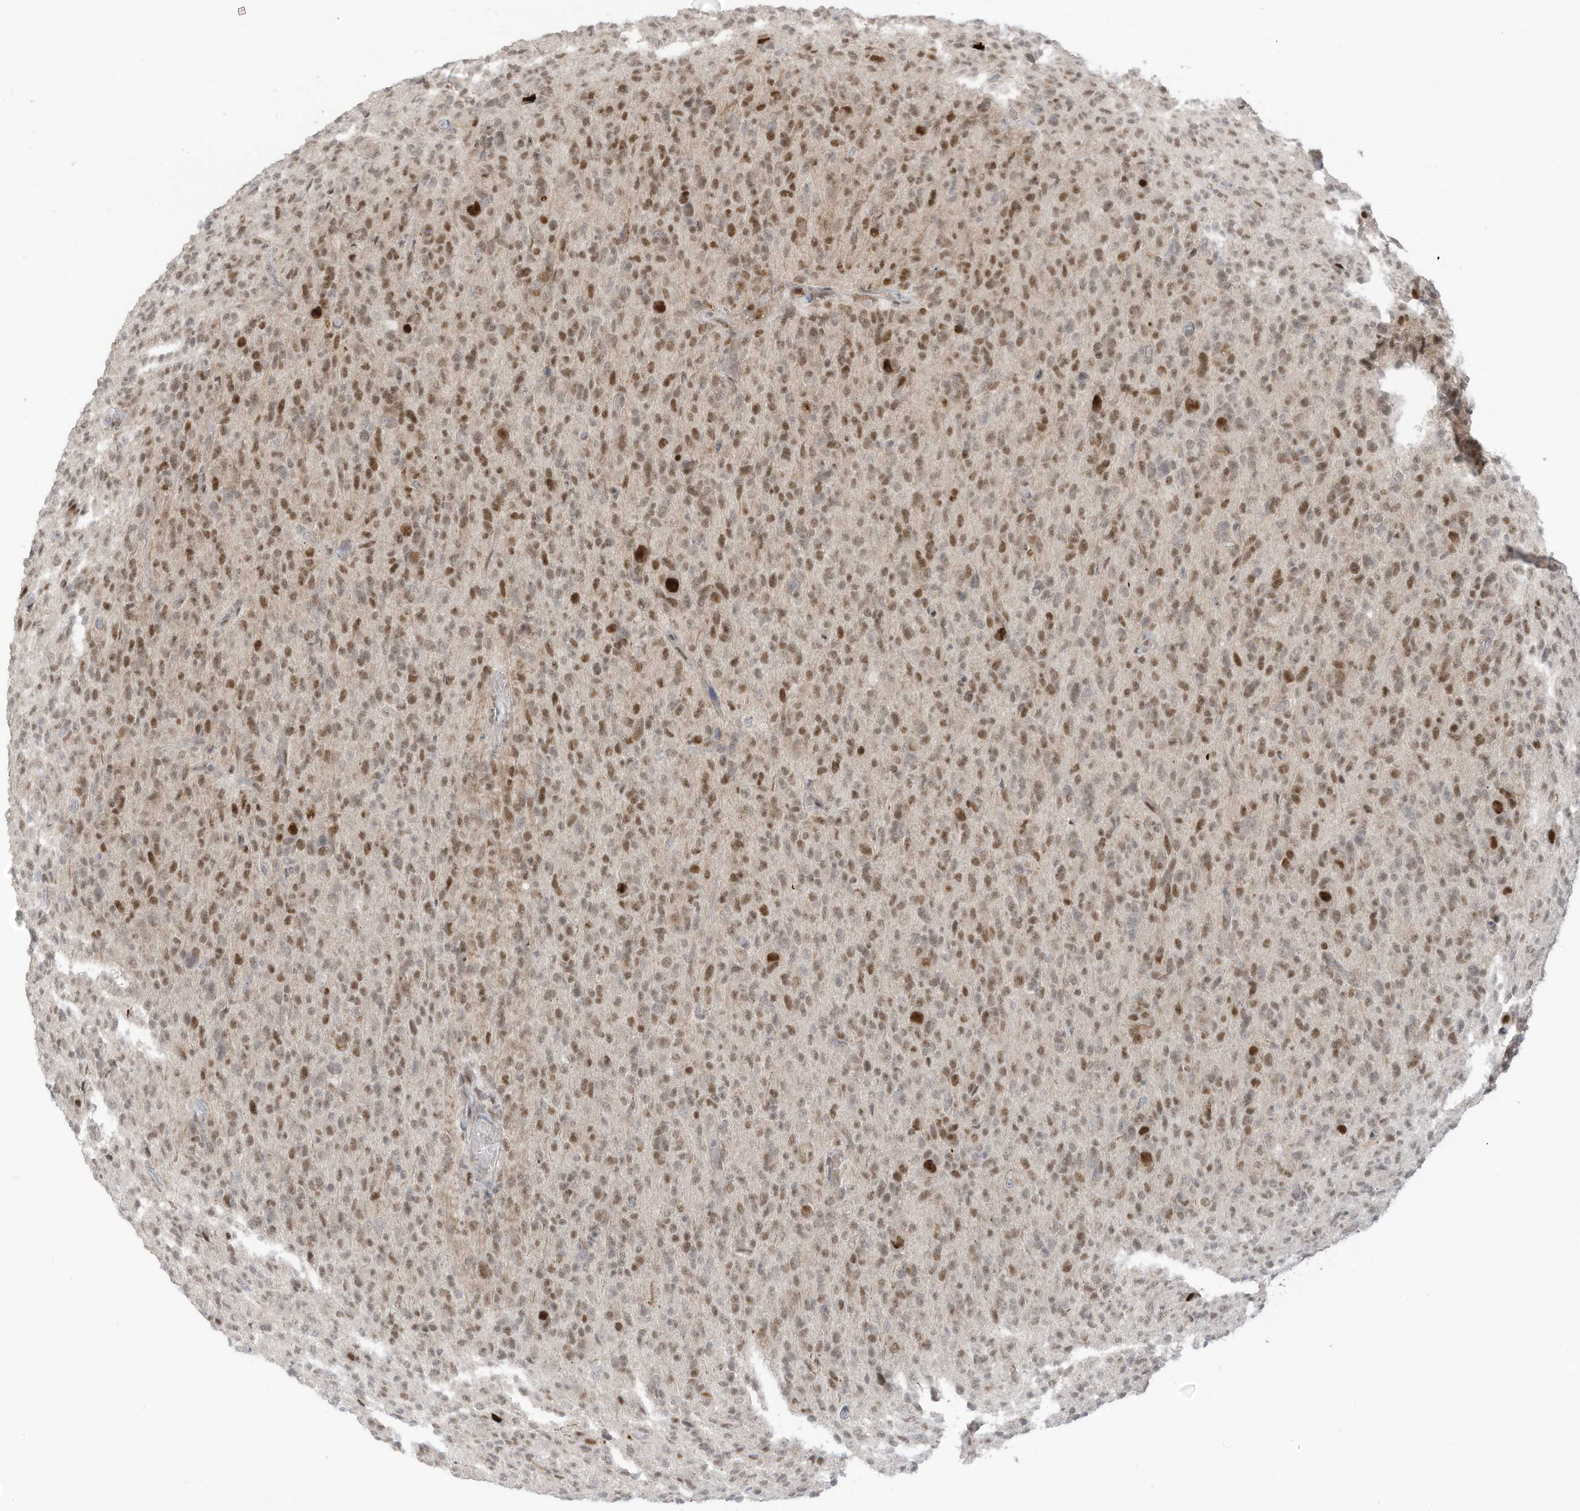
{"staining": {"intensity": "moderate", "quantity": "25%-75%", "location": "nuclear"}, "tissue": "glioma", "cell_type": "Tumor cells", "image_type": "cancer", "snomed": [{"axis": "morphology", "description": "Glioma, malignant, High grade"}, {"axis": "topography", "description": "Brain"}], "caption": "The micrograph exhibits a brown stain indicating the presence of a protein in the nuclear of tumor cells in glioma.", "gene": "ZCWPW2", "patient": {"sex": "female", "age": 57}}